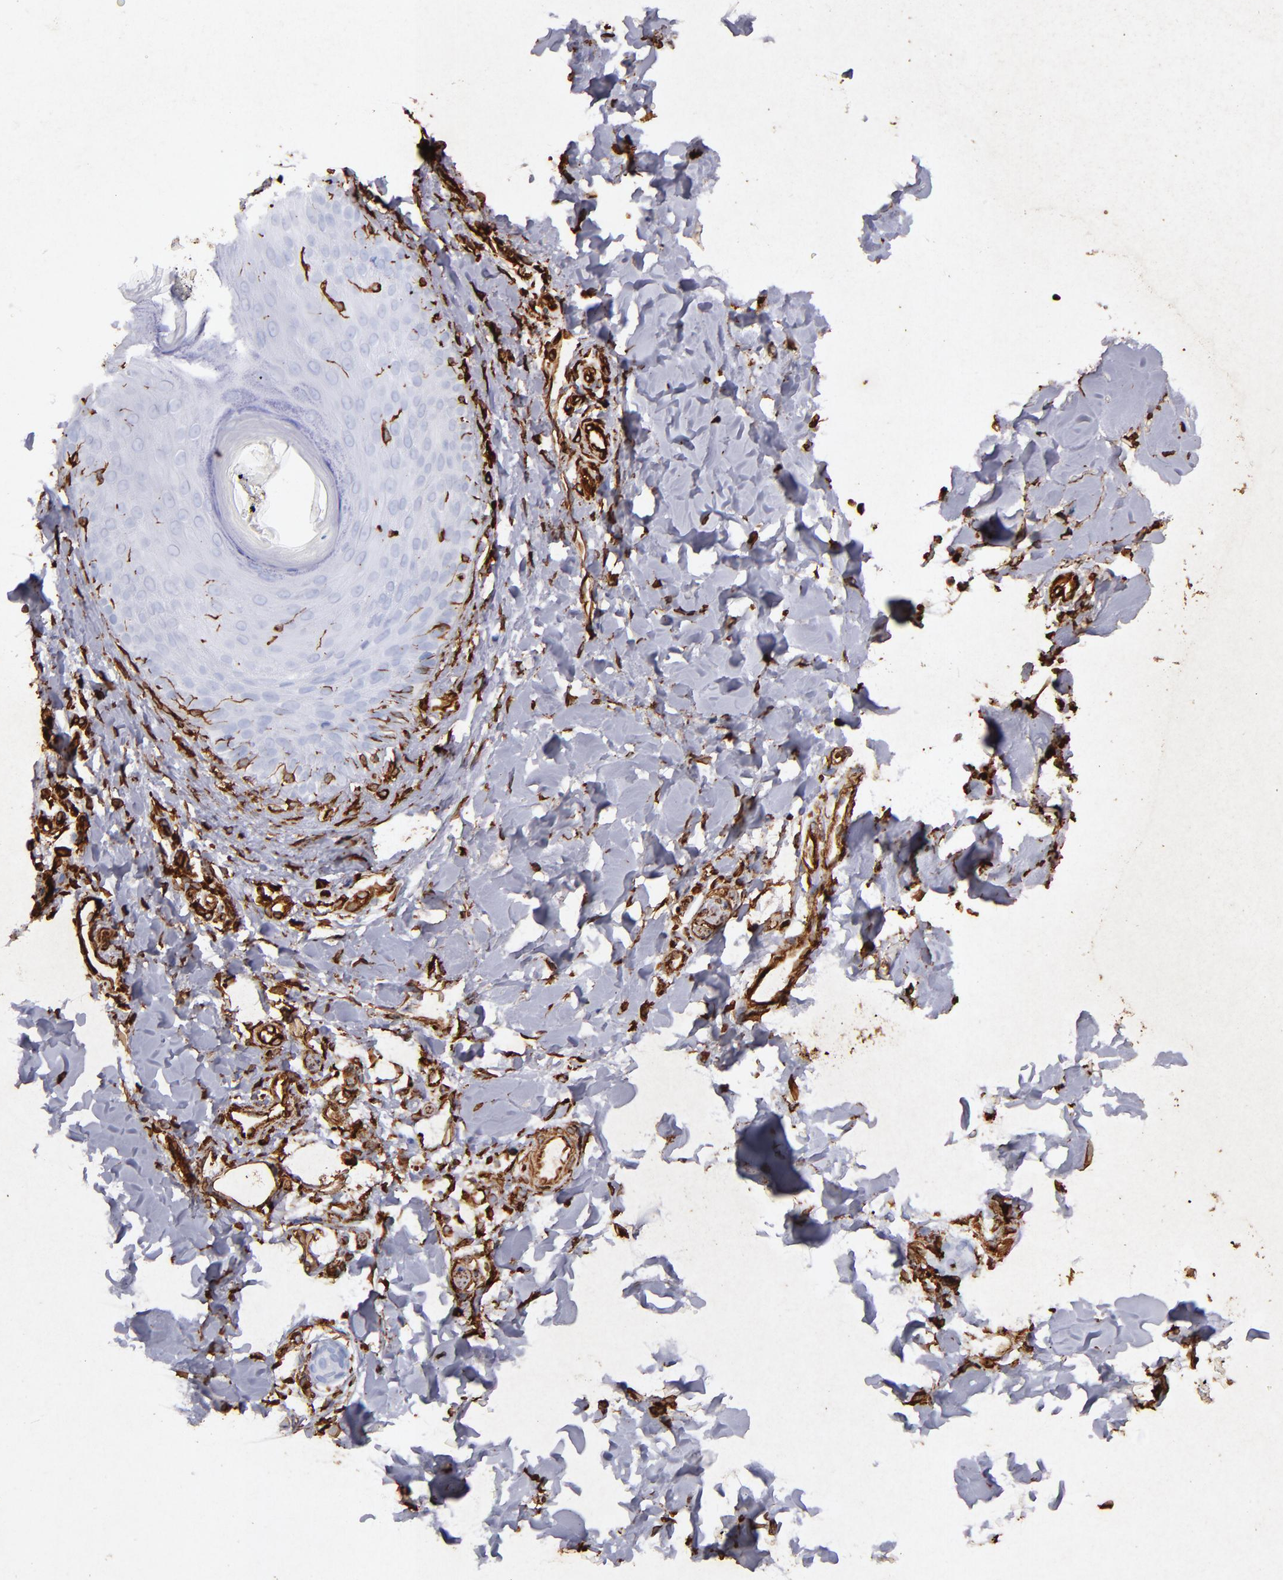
{"staining": {"intensity": "strong", "quantity": "<25%", "location": "cytoplasmic/membranous"}, "tissue": "skin", "cell_type": "Epidermal cells", "image_type": "normal", "snomed": [{"axis": "morphology", "description": "Normal tissue, NOS"}, {"axis": "morphology", "description": "Inflammation, NOS"}, {"axis": "topography", "description": "Soft tissue"}, {"axis": "topography", "description": "Anal"}], "caption": "A high-resolution histopathology image shows immunohistochemistry staining of benign skin, which demonstrates strong cytoplasmic/membranous expression in about <25% of epidermal cells.", "gene": "VIM", "patient": {"sex": "female", "age": 15}}